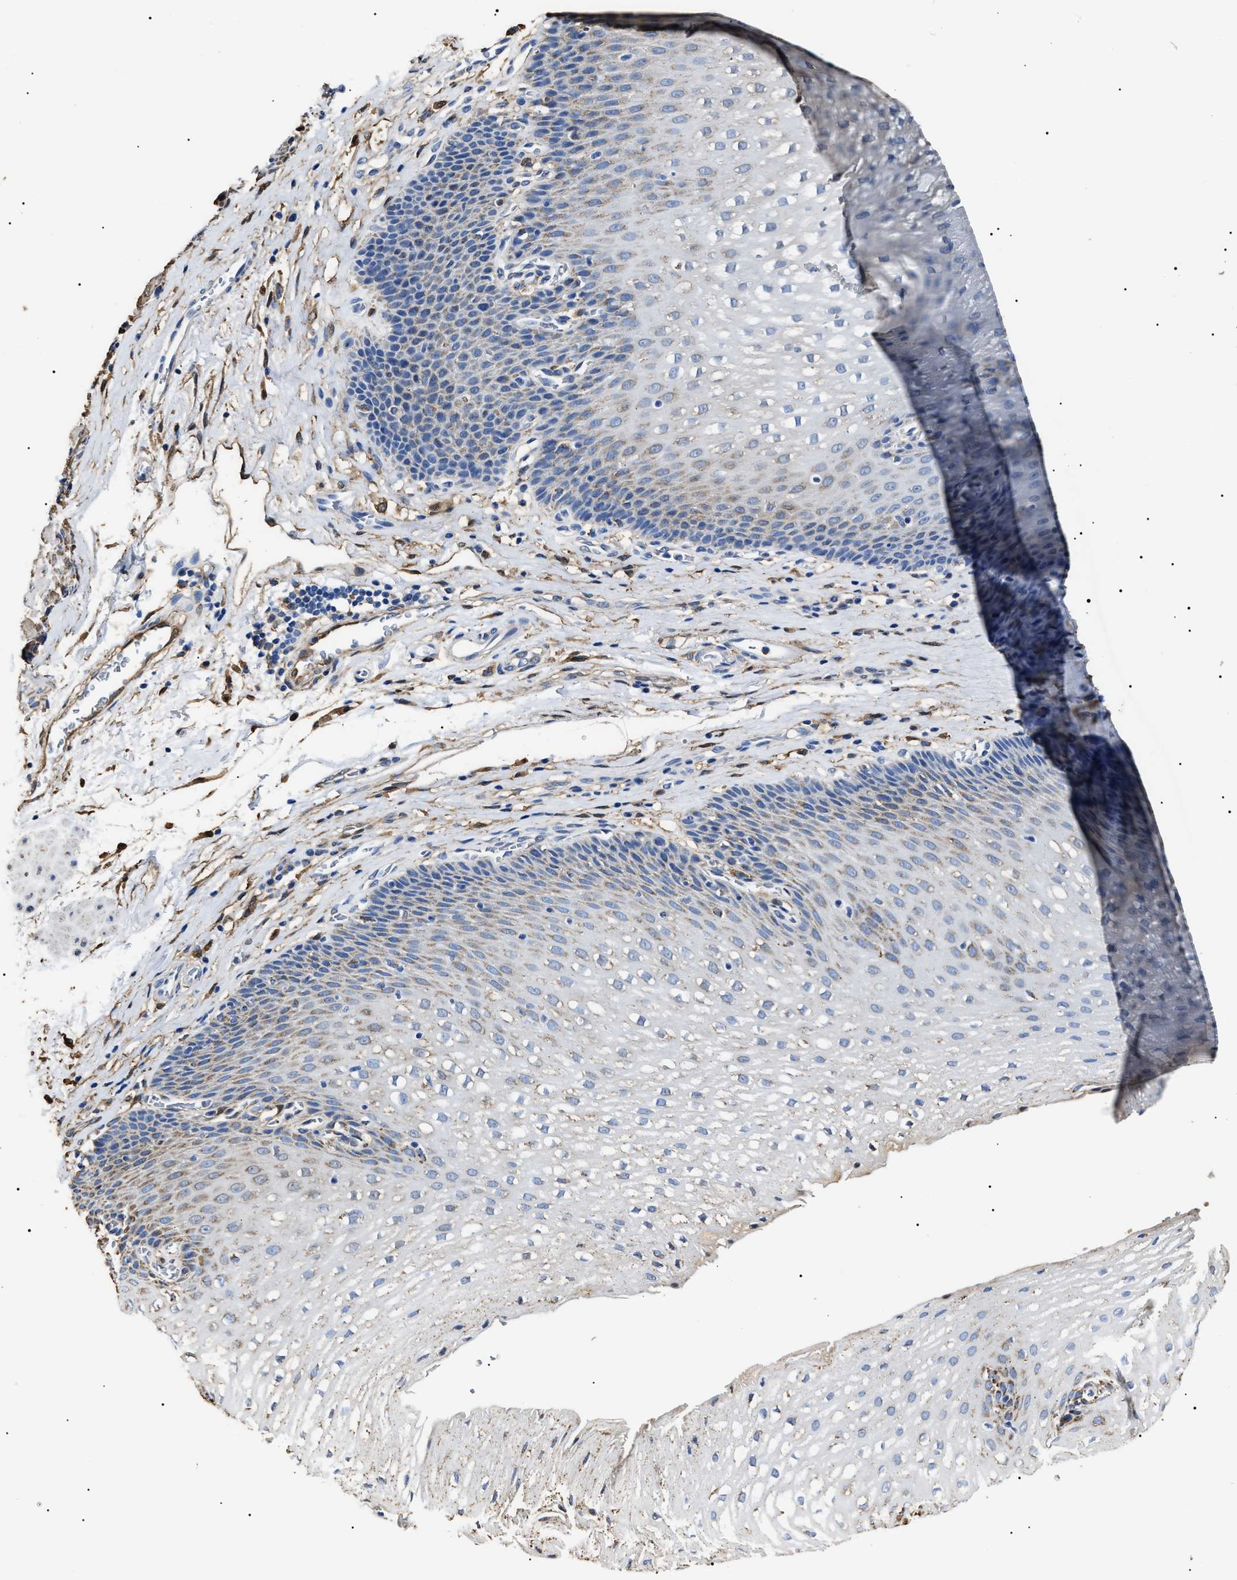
{"staining": {"intensity": "weak", "quantity": "<25%", "location": "cytoplasmic/membranous"}, "tissue": "esophagus", "cell_type": "Squamous epithelial cells", "image_type": "normal", "snomed": [{"axis": "morphology", "description": "Normal tissue, NOS"}, {"axis": "topography", "description": "Esophagus"}], "caption": "Esophagus stained for a protein using IHC demonstrates no staining squamous epithelial cells.", "gene": "ALDH1A1", "patient": {"sex": "male", "age": 48}}